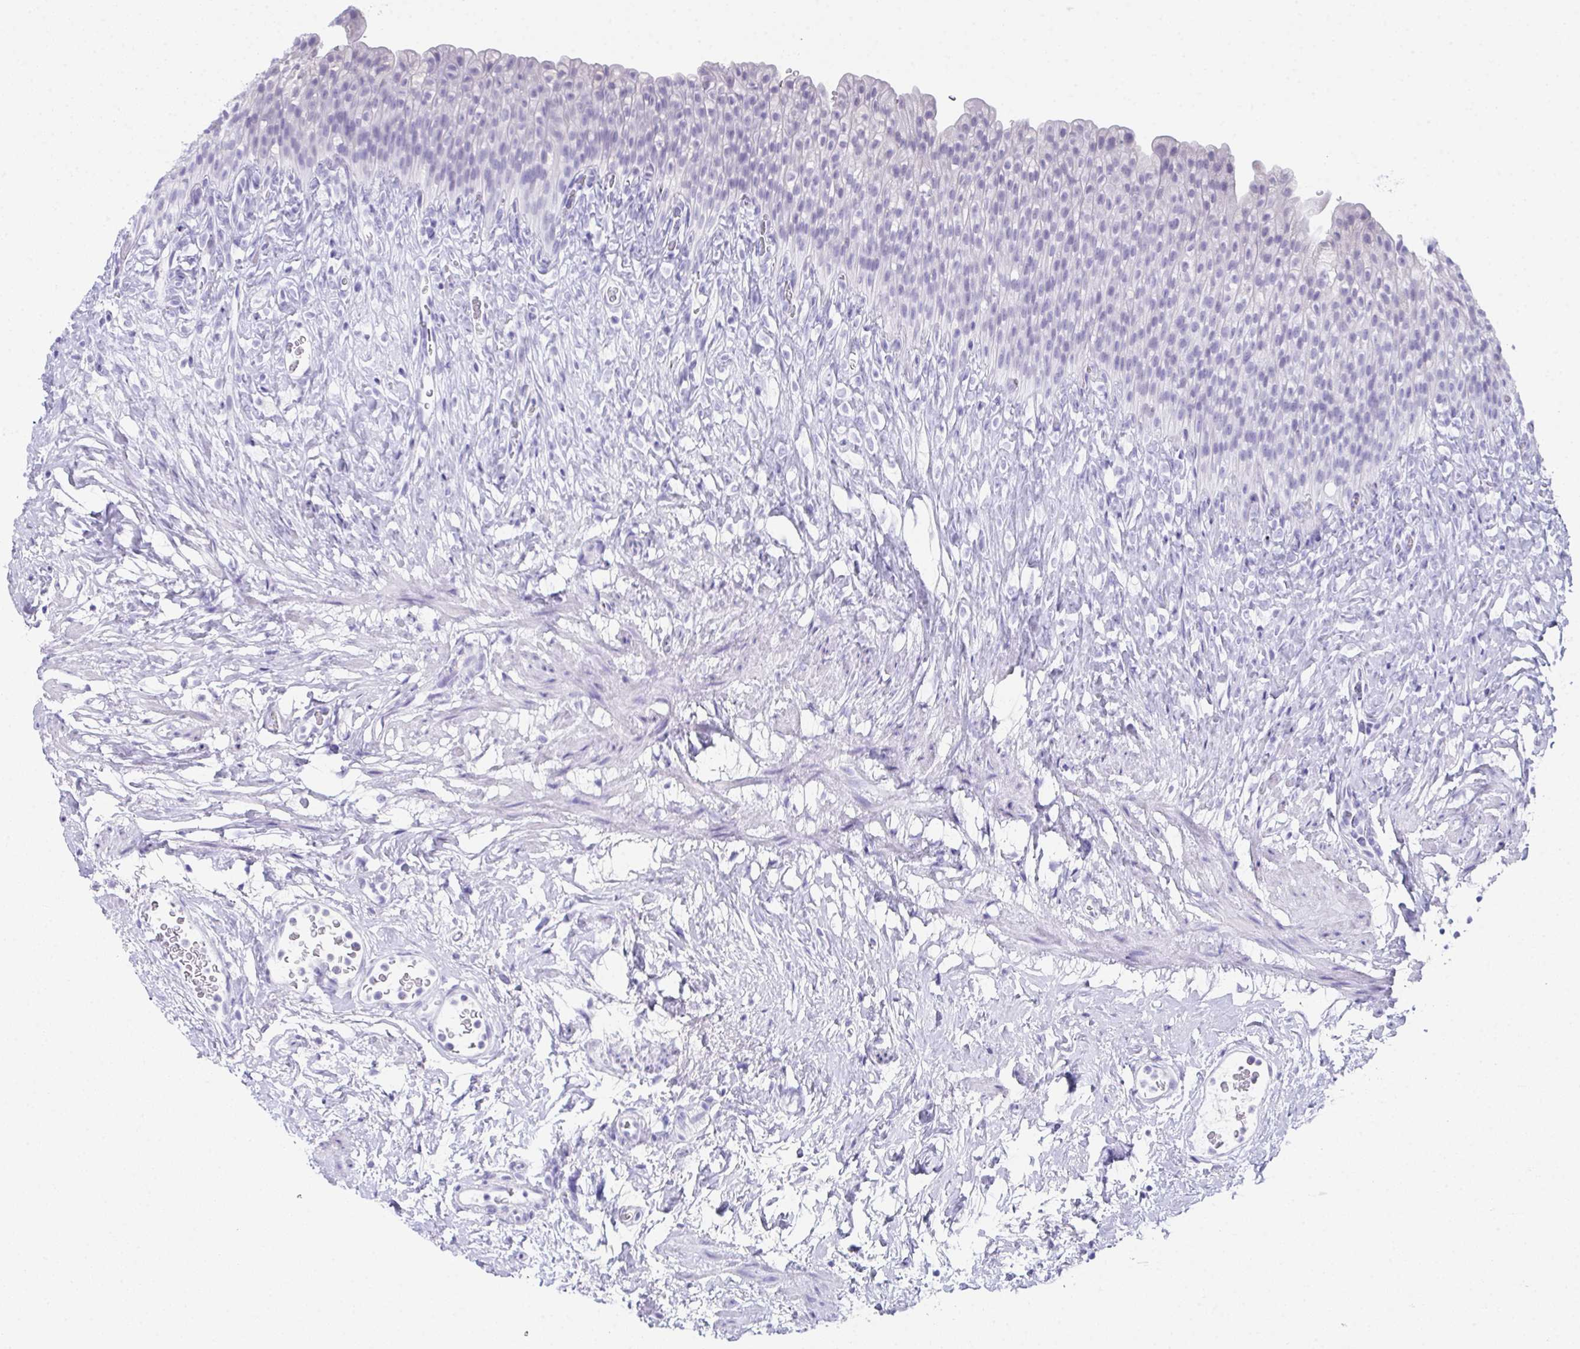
{"staining": {"intensity": "negative", "quantity": "none", "location": "none"}, "tissue": "urinary bladder", "cell_type": "Urothelial cells", "image_type": "normal", "snomed": [{"axis": "morphology", "description": "Normal tissue, NOS"}, {"axis": "topography", "description": "Urinary bladder"}, {"axis": "topography", "description": "Prostate"}], "caption": "IHC image of normal urinary bladder: urinary bladder stained with DAB (3,3'-diaminobenzidine) displays no significant protein positivity in urothelial cells.", "gene": "TEX19", "patient": {"sex": "male", "age": 76}}